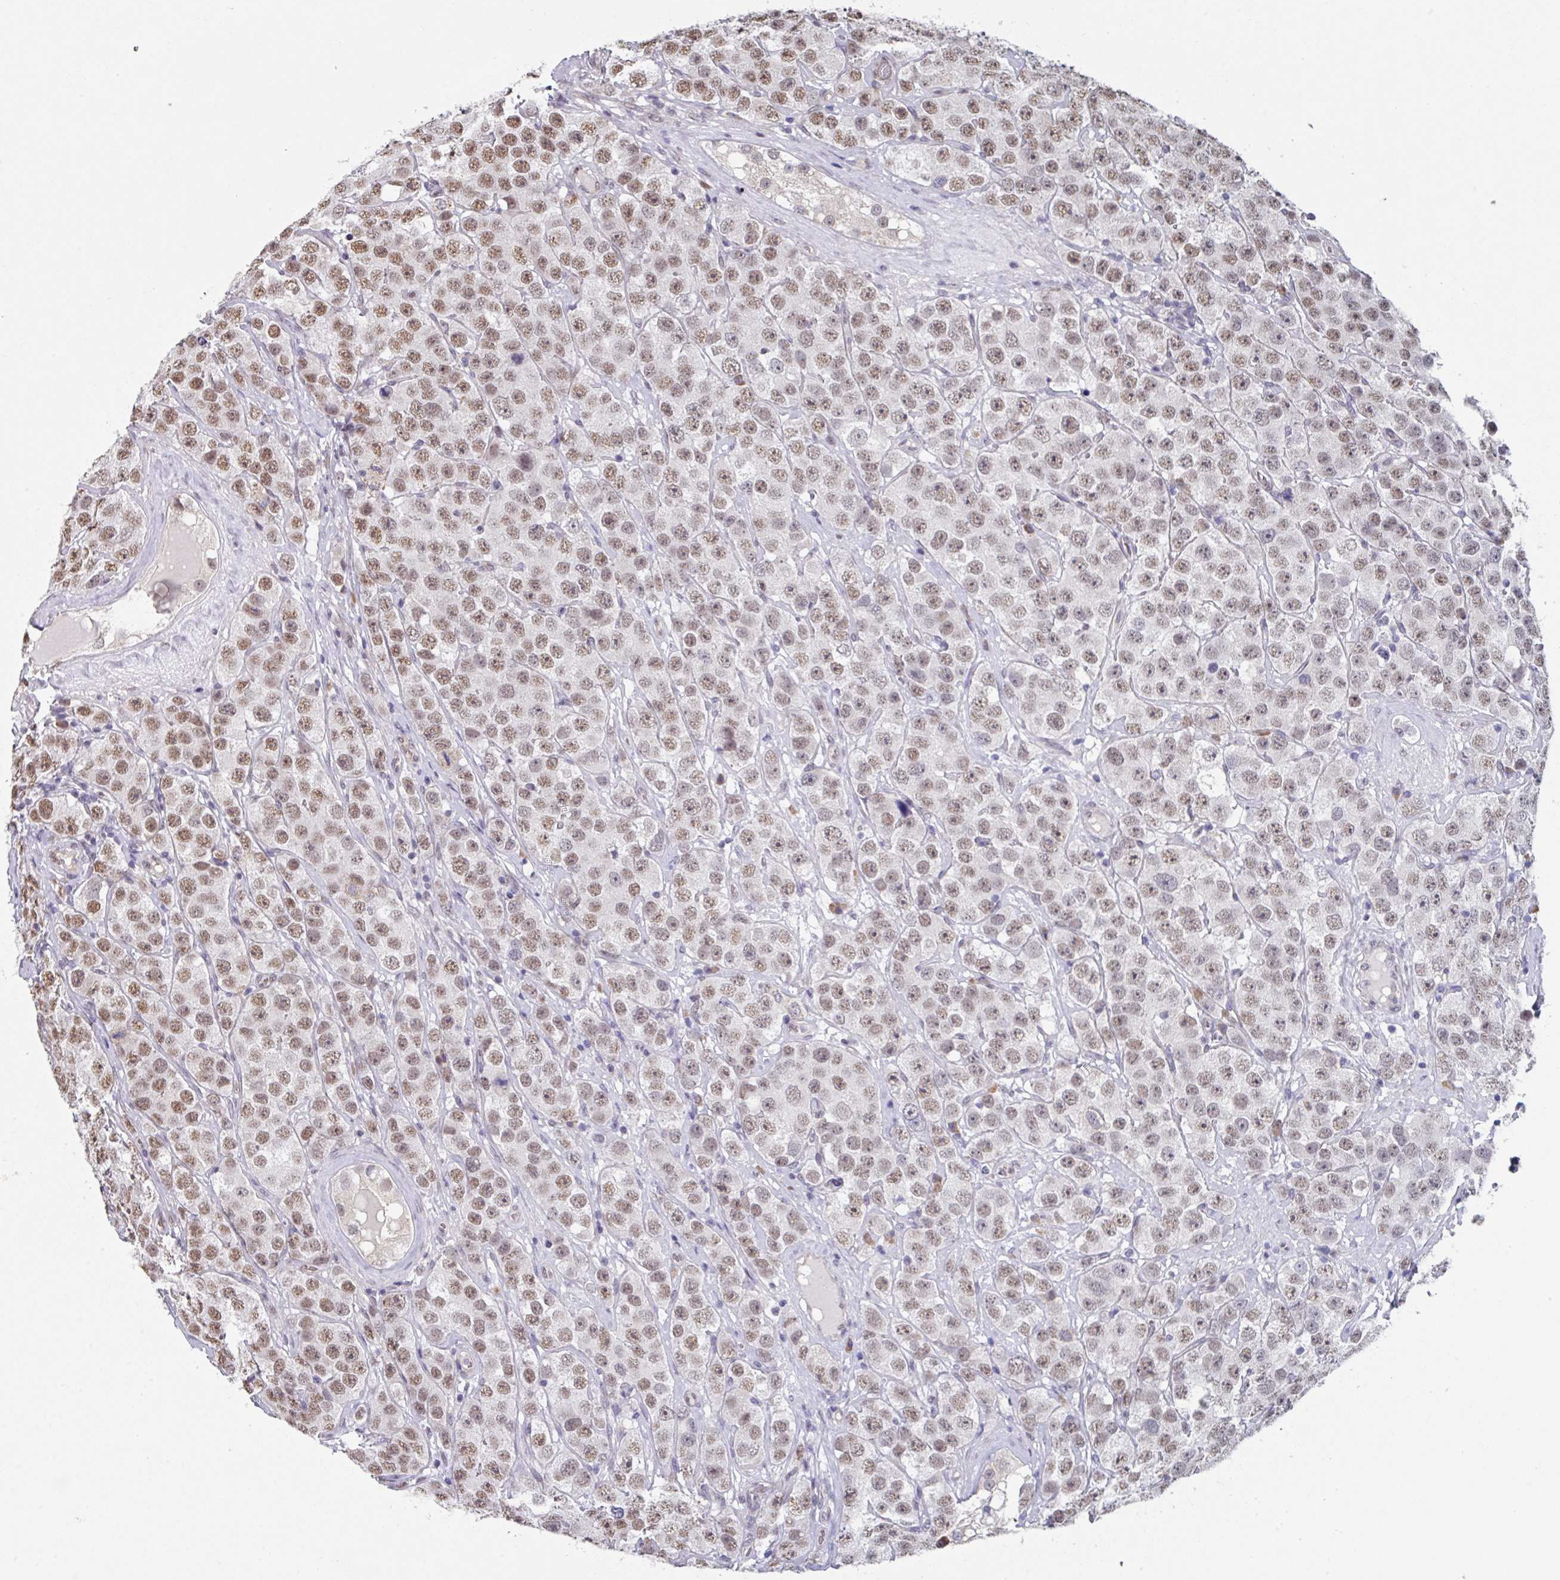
{"staining": {"intensity": "moderate", "quantity": ">75%", "location": "nuclear"}, "tissue": "testis cancer", "cell_type": "Tumor cells", "image_type": "cancer", "snomed": [{"axis": "morphology", "description": "Seminoma, NOS"}, {"axis": "topography", "description": "Testis"}], "caption": "Protein expression analysis of human testis cancer (seminoma) reveals moderate nuclear staining in approximately >75% of tumor cells.", "gene": "TMED5", "patient": {"sex": "male", "age": 28}}